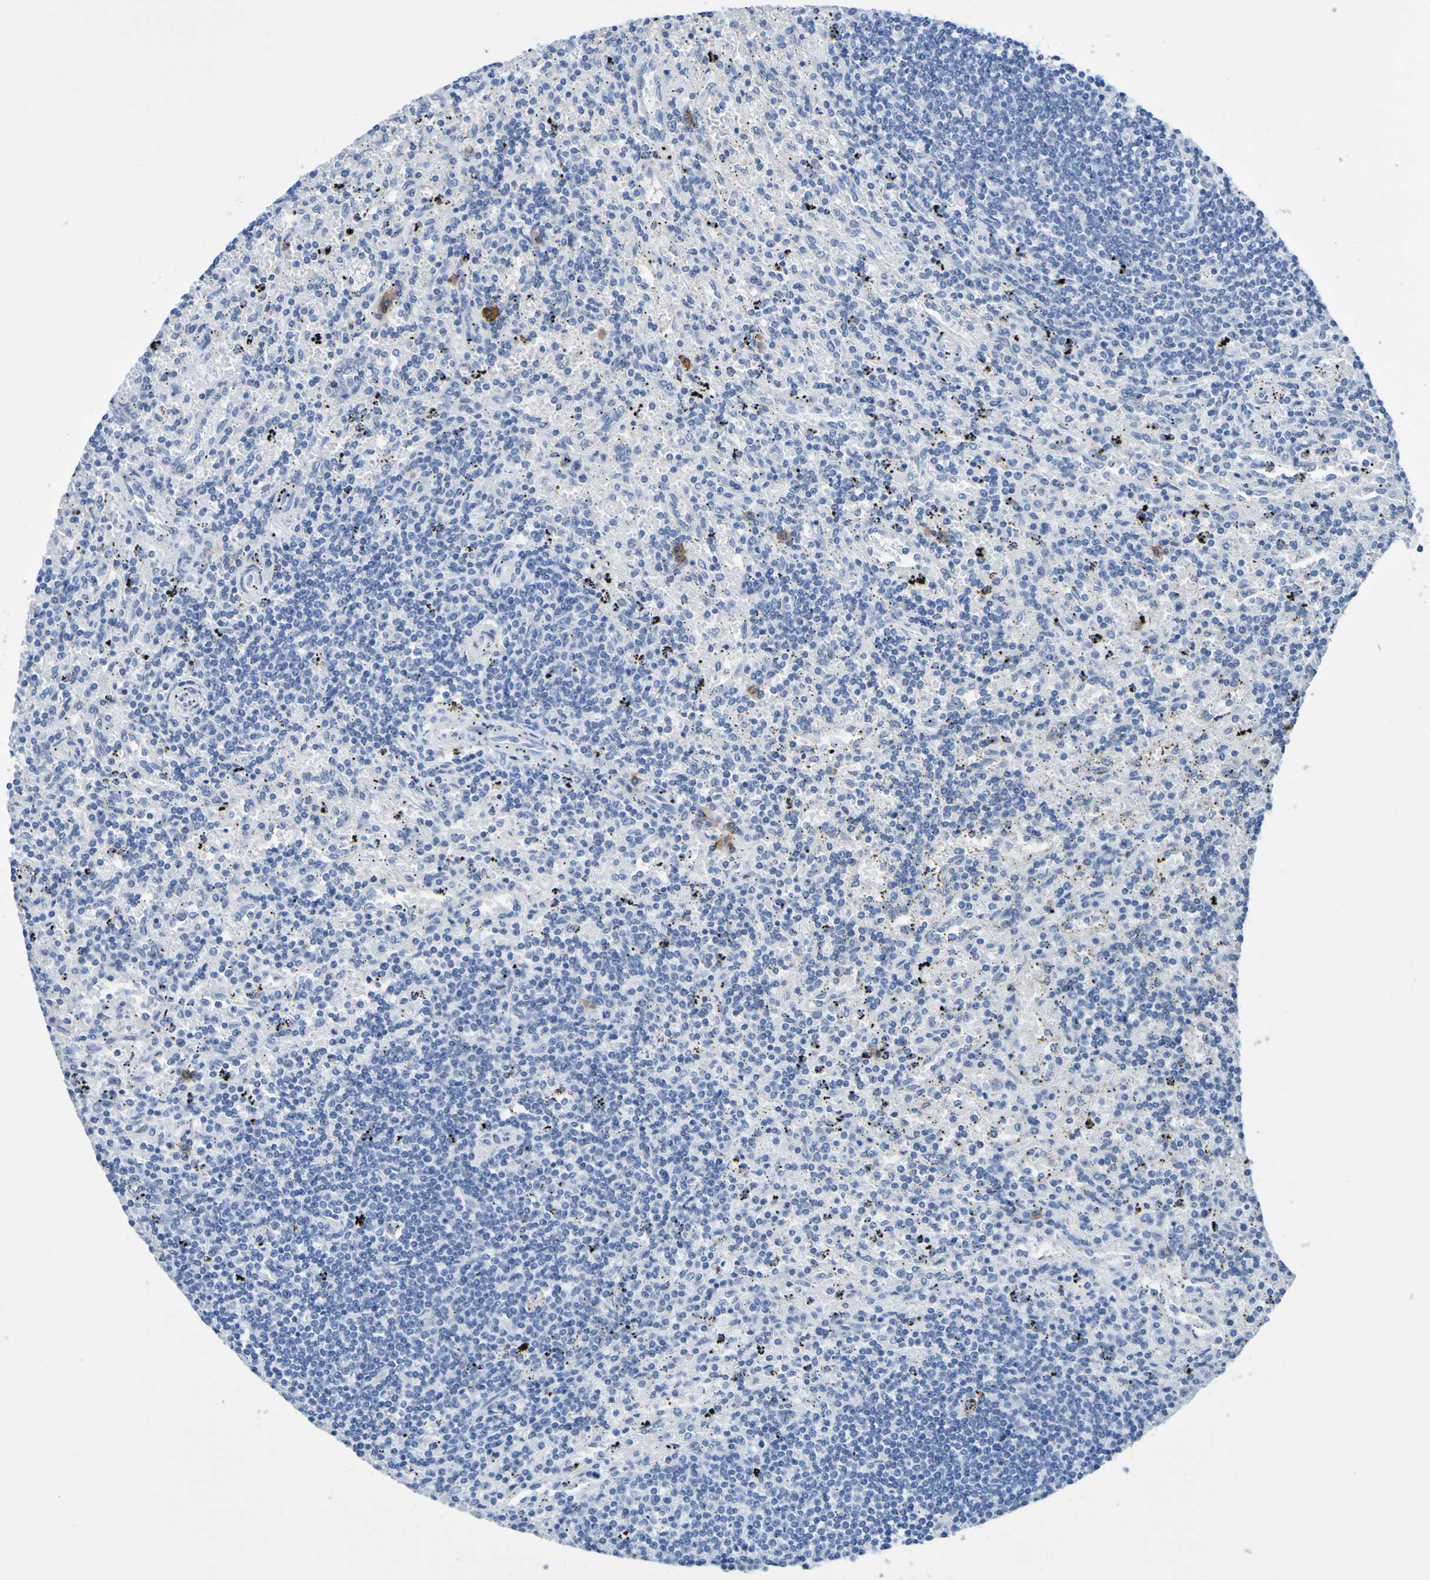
{"staining": {"intensity": "negative", "quantity": "none", "location": "none"}, "tissue": "lymphoma", "cell_type": "Tumor cells", "image_type": "cancer", "snomed": [{"axis": "morphology", "description": "Malignant lymphoma, non-Hodgkin's type, Low grade"}, {"axis": "topography", "description": "Spleen"}], "caption": "A histopathology image of human lymphoma is negative for staining in tumor cells.", "gene": "DPEP1", "patient": {"sex": "male", "age": 76}}